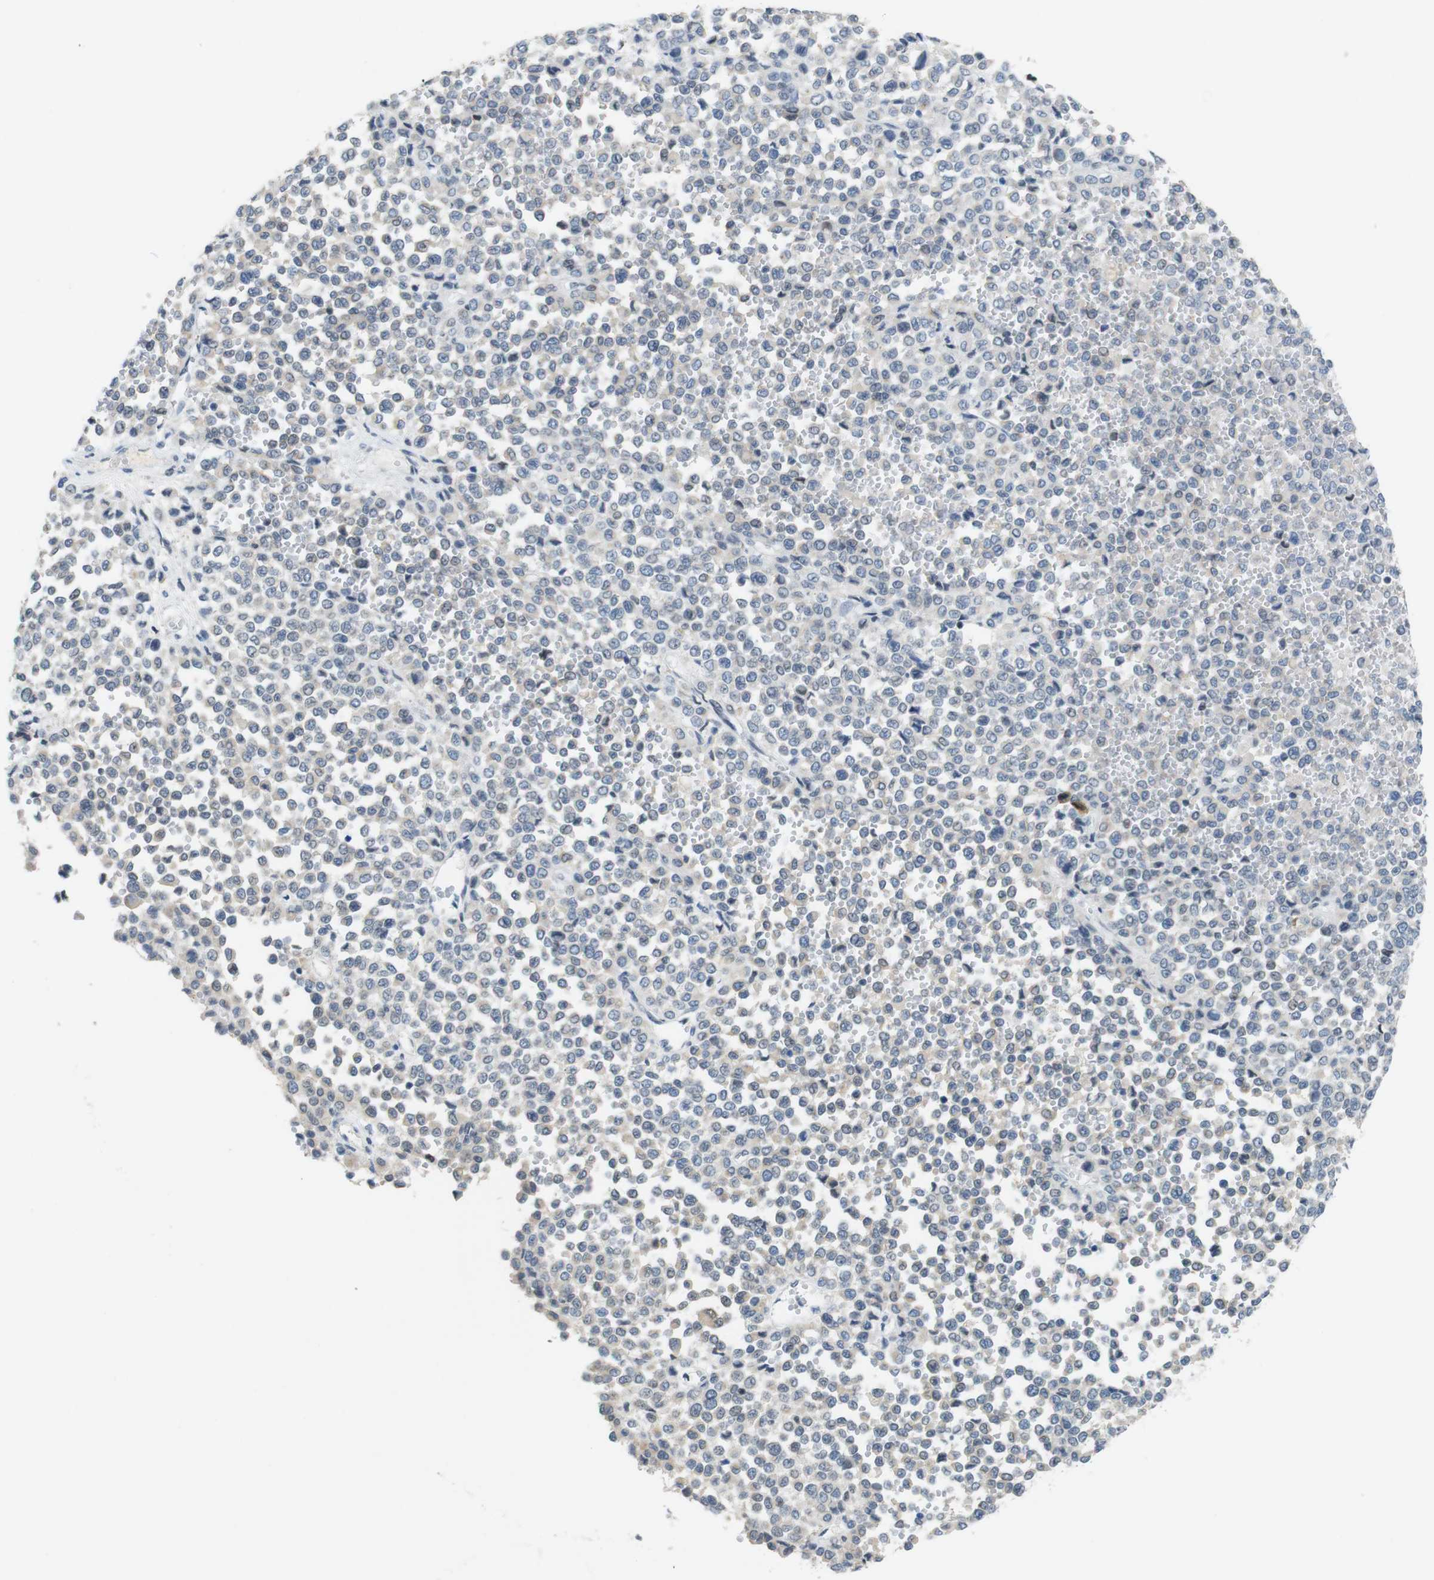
{"staining": {"intensity": "negative", "quantity": "none", "location": "none"}, "tissue": "melanoma", "cell_type": "Tumor cells", "image_type": "cancer", "snomed": [{"axis": "morphology", "description": "Malignant melanoma, Metastatic site"}, {"axis": "topography", "description": "Pancreas"}], "caption": "A high-resolution image shows IHC staining of malignant melanoma (metastatic site), which reveals no significant staining in tumor cells.", "gene": "TJP3", "patient": {"sex": "female", "age": 30}}